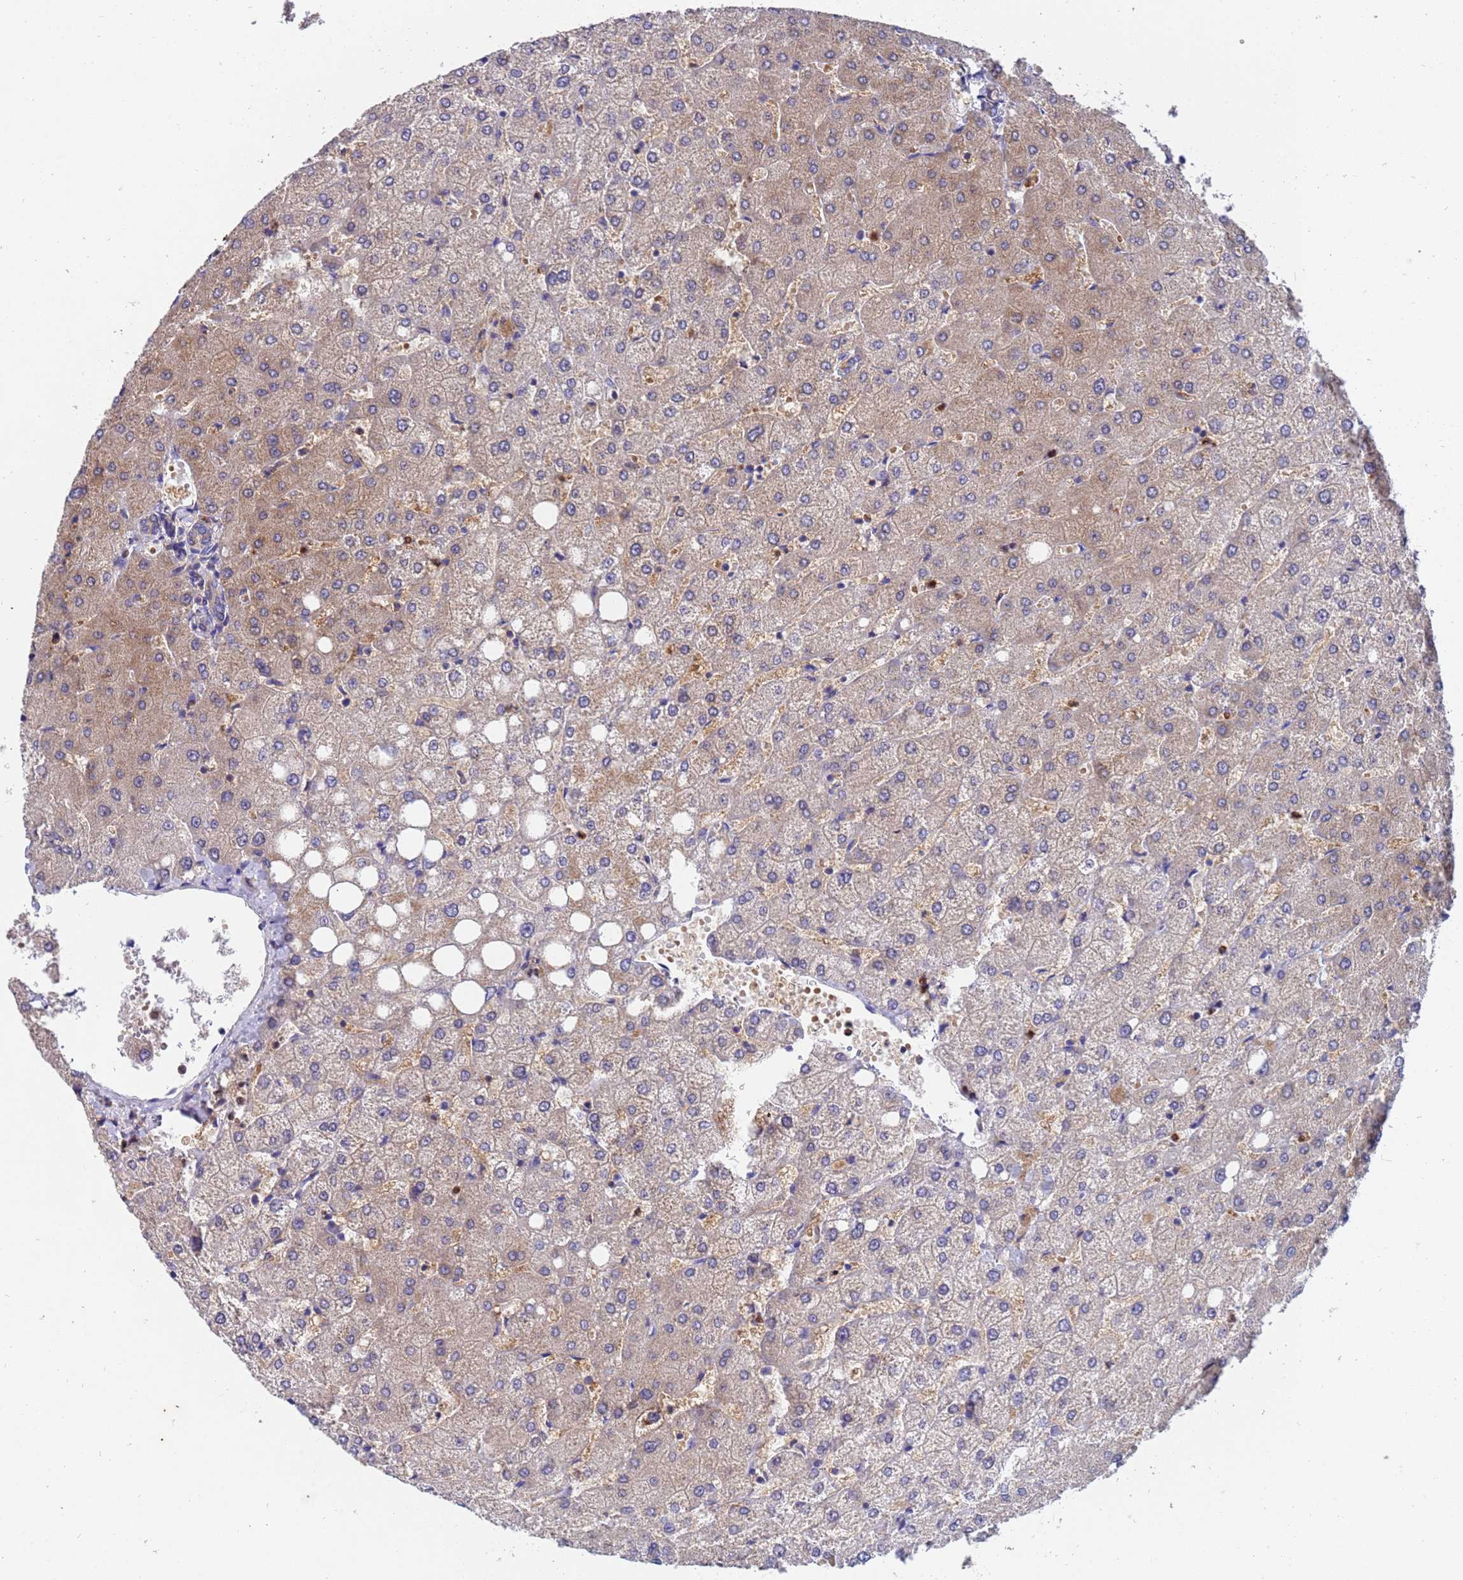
{"staining": {"intensity": "weak", "quantity": ">75%", "location": "cytoplasmic/membranous"}, "tissue": "liver", "cell_type": "Cholangiocytes", "image_type": "normal", "snomed": [{"axis": "morphology", "description": "Normal tissue, NOS"}, {"axis": "topography", "description": "Liver"}], "caption": "Protein expression analysis of unremarkable human liver reveals weak cytoplasmic/membranous expression in about >75% of cholangiocytes. (DAB IHC with brightfield microscopy, high magnification).", "gene": "TTLL11", "patient": {"sex": "female", "age": 54}}